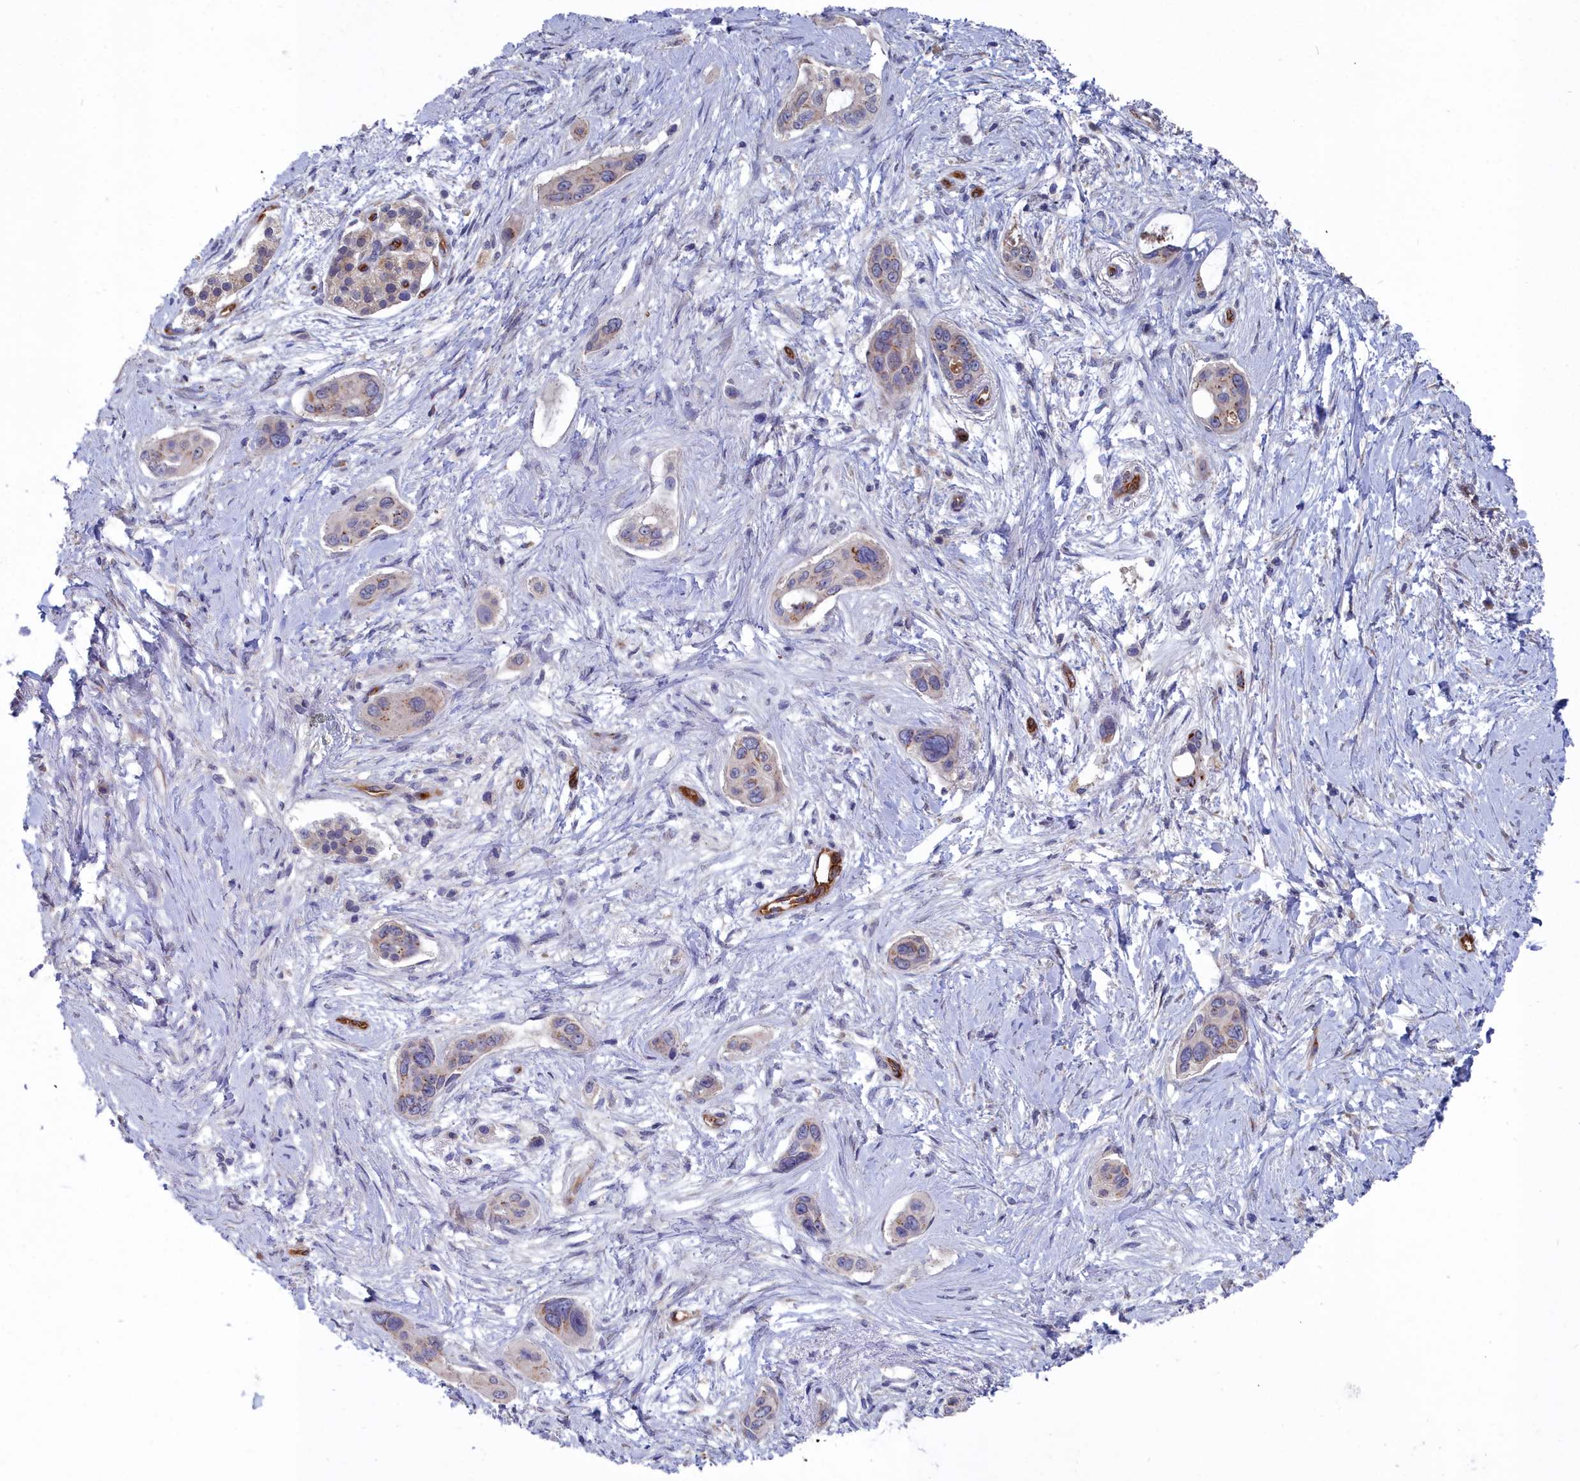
{"staining": {"intensity": "moderate", "quantity": "<25%", "location": "cytoplasmic/membranous"}, "tissue": "pancreatic cancer", "cell_type": "Tumor cells", "image_type": "cancer", "snomed": [{"axis": "morphology", "description": "Adenocarcinoma, NOS"}, {"axis": "topography", "description": "Pancreas"}], "caption": "A brown stain labels moderate cytoplasmic/membranous positivity of a protein in human pancreatic adenocarcinoma tumor cells. (DAB IHC, brown staining for protein, blue staining for nuclei).", "gene": "RDX", "patient": {"sex": "male", "age": 72}}